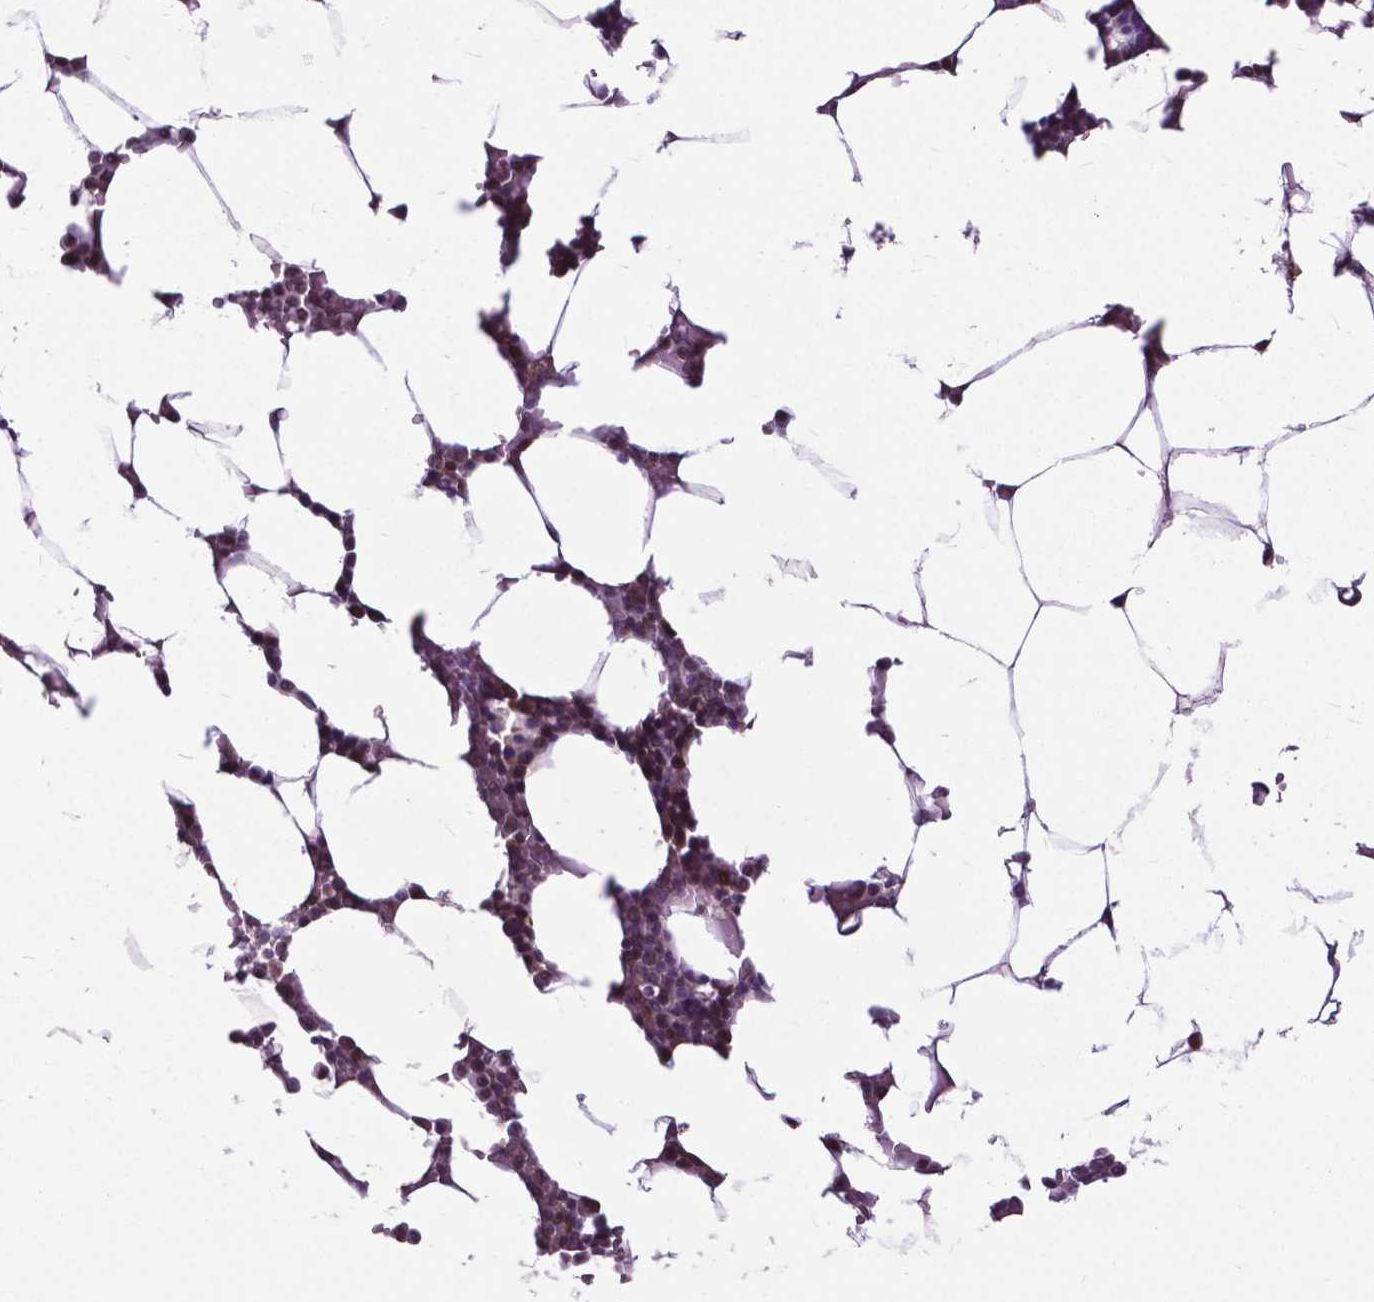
{"staining": {"intensity": "moderate", "quantity": "25%-75%", "location": "nuclear"}, "tissue": "bone marrow", "cell_type": "Hematopoietic cells", "image_type": "normal", "snomed": [{"axis": "morphology", "description": "Normal tissue, NOS"}, {"axis": "topography", "description": "Bone marrow"}], "caption": "Immunohistochemical staining of normal human bone marrow displays moderate nuclear protein positivity in about 25%-75% of hematopoietic cells.", "gene": "FAF1", "patient": {"sex": "female", "age": 52}}